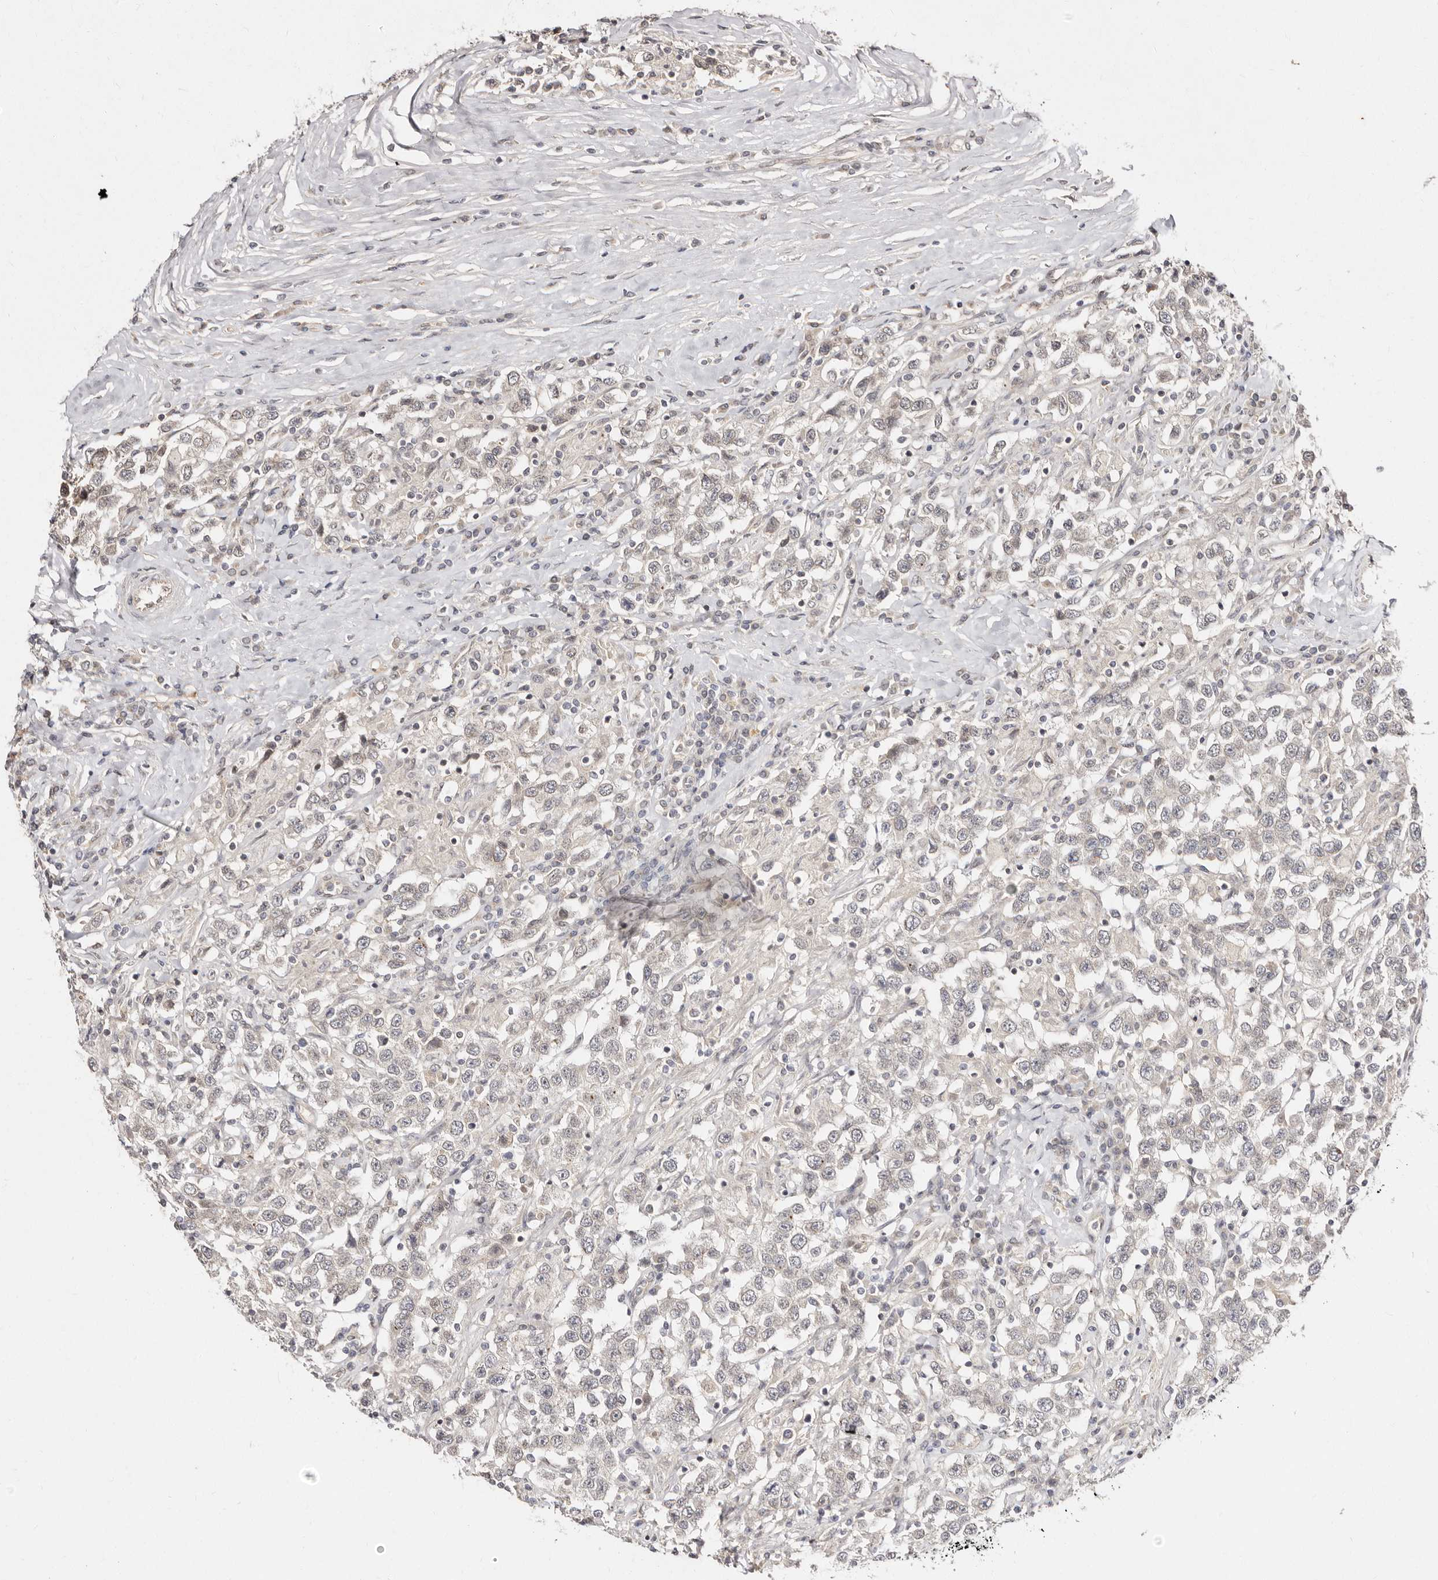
{"staining": {"intensity": "negative", "quantity": "none", "location": "none"}, "tissue": "testis cancer", "cell_type": "Tumor cells", "image_type": "cancer", "snomed": [{"axis": "morphology", "description": "Seminoma, NOS"}, {"axis": "topography", "description": "Testis"}], "caption": "A high-resolution histopathology image shows IHC staining of testis cancer, which demonstrates no significant positivity in tumor cells. (DAB IHC visualized using brightfield microscopy, high magnification).", "gene": "LCORL", "patient": {"sex": "male", "age": 41}}